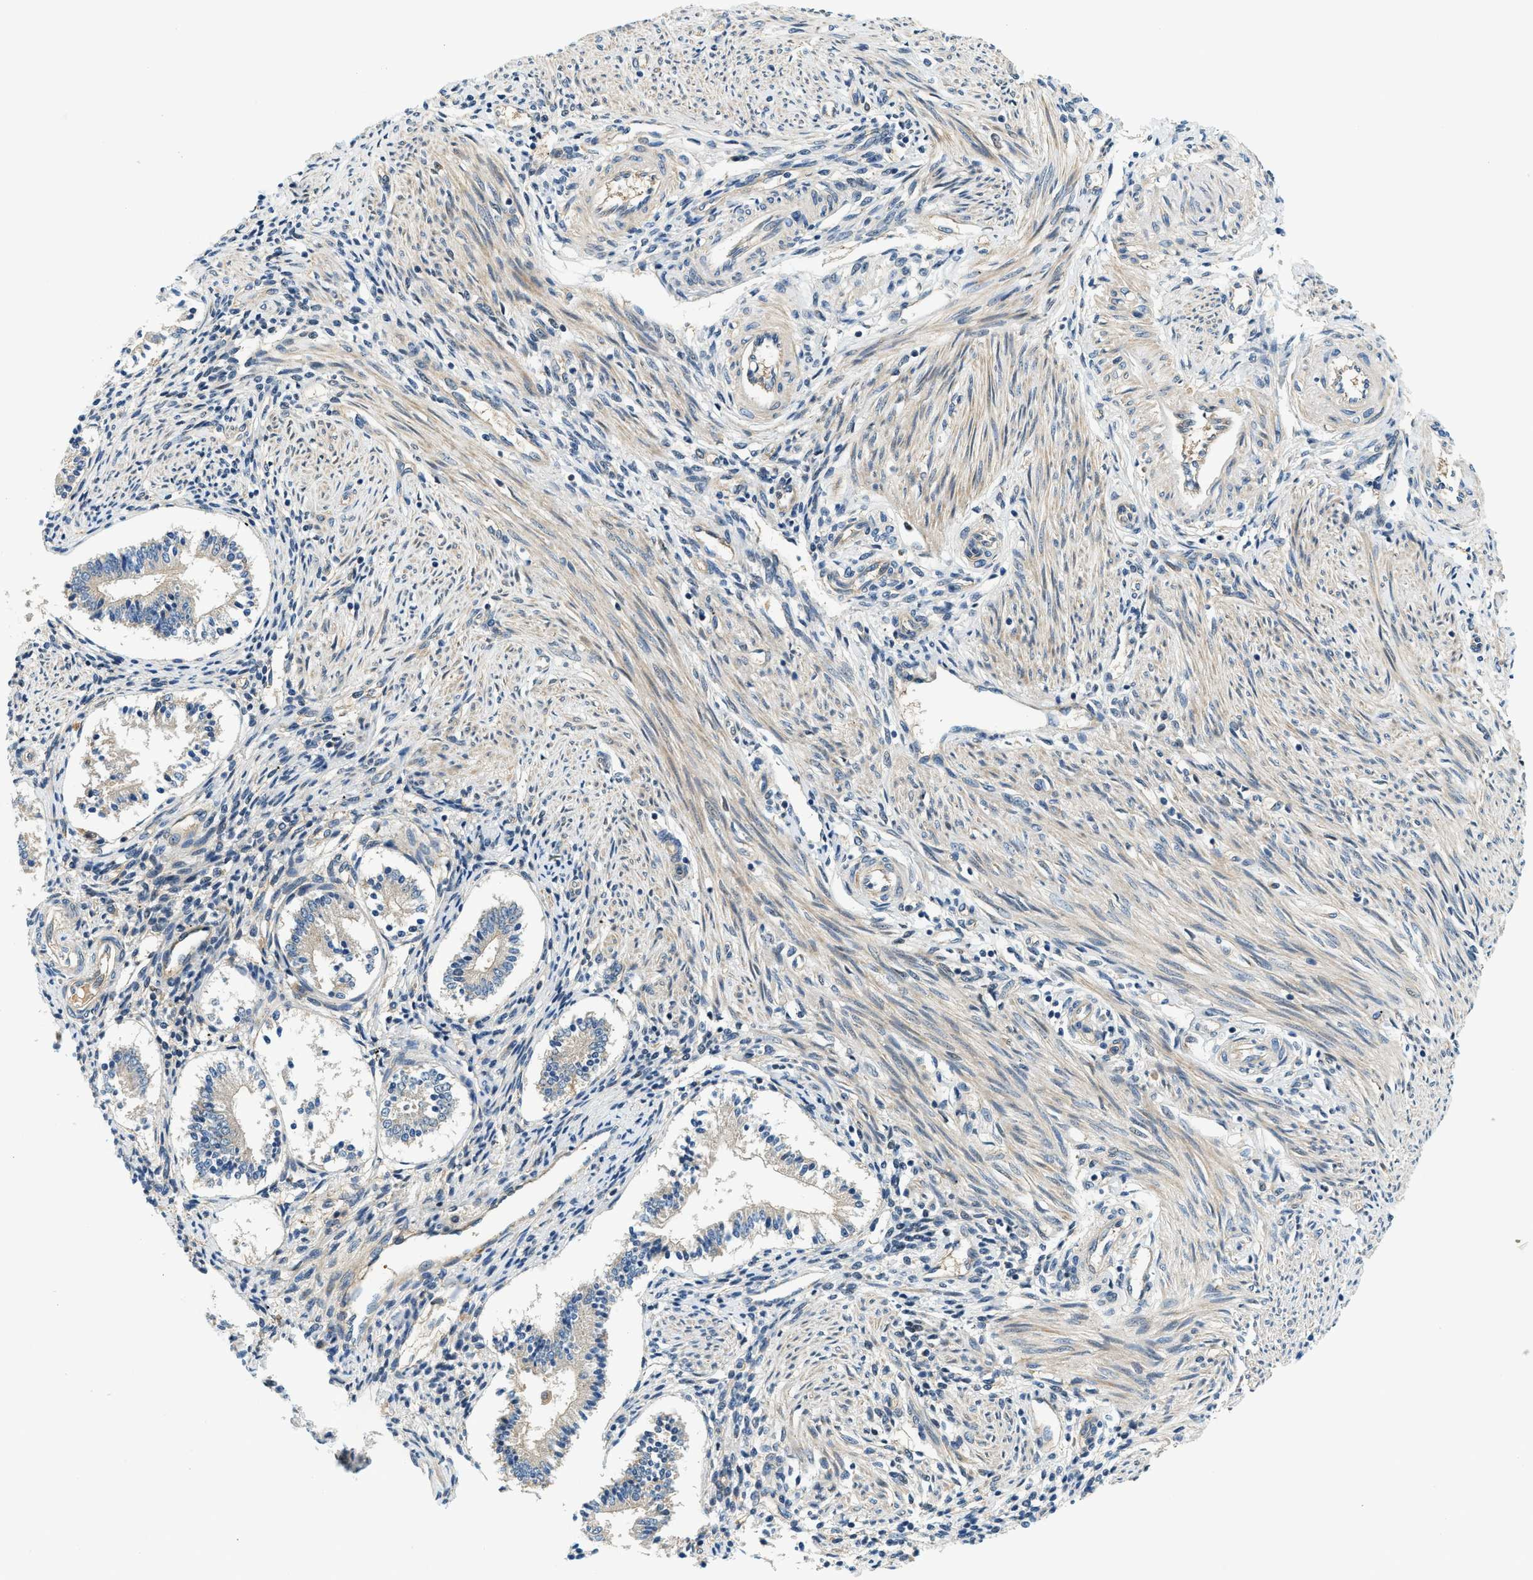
{"staining": {"intensity": "negative", "quantity": "none", "location": "none"}, "tissue": "endometrium", "cell_type": "Cells in endometrial stroma", "image_type": "normal", "snomed": [{"axis": "morphology", "description": "Normal tissue, NOS"}, {"axis": "topography", "description": "Endometrium"}], "caption": "High power microscopy micrograph of an immunohistochemistry image of normal endometrium, revealing no significant positivity in cells in endometrial stroma.", "gene": "KCNK1", "patient": {"sex": "female", "age": 42}}